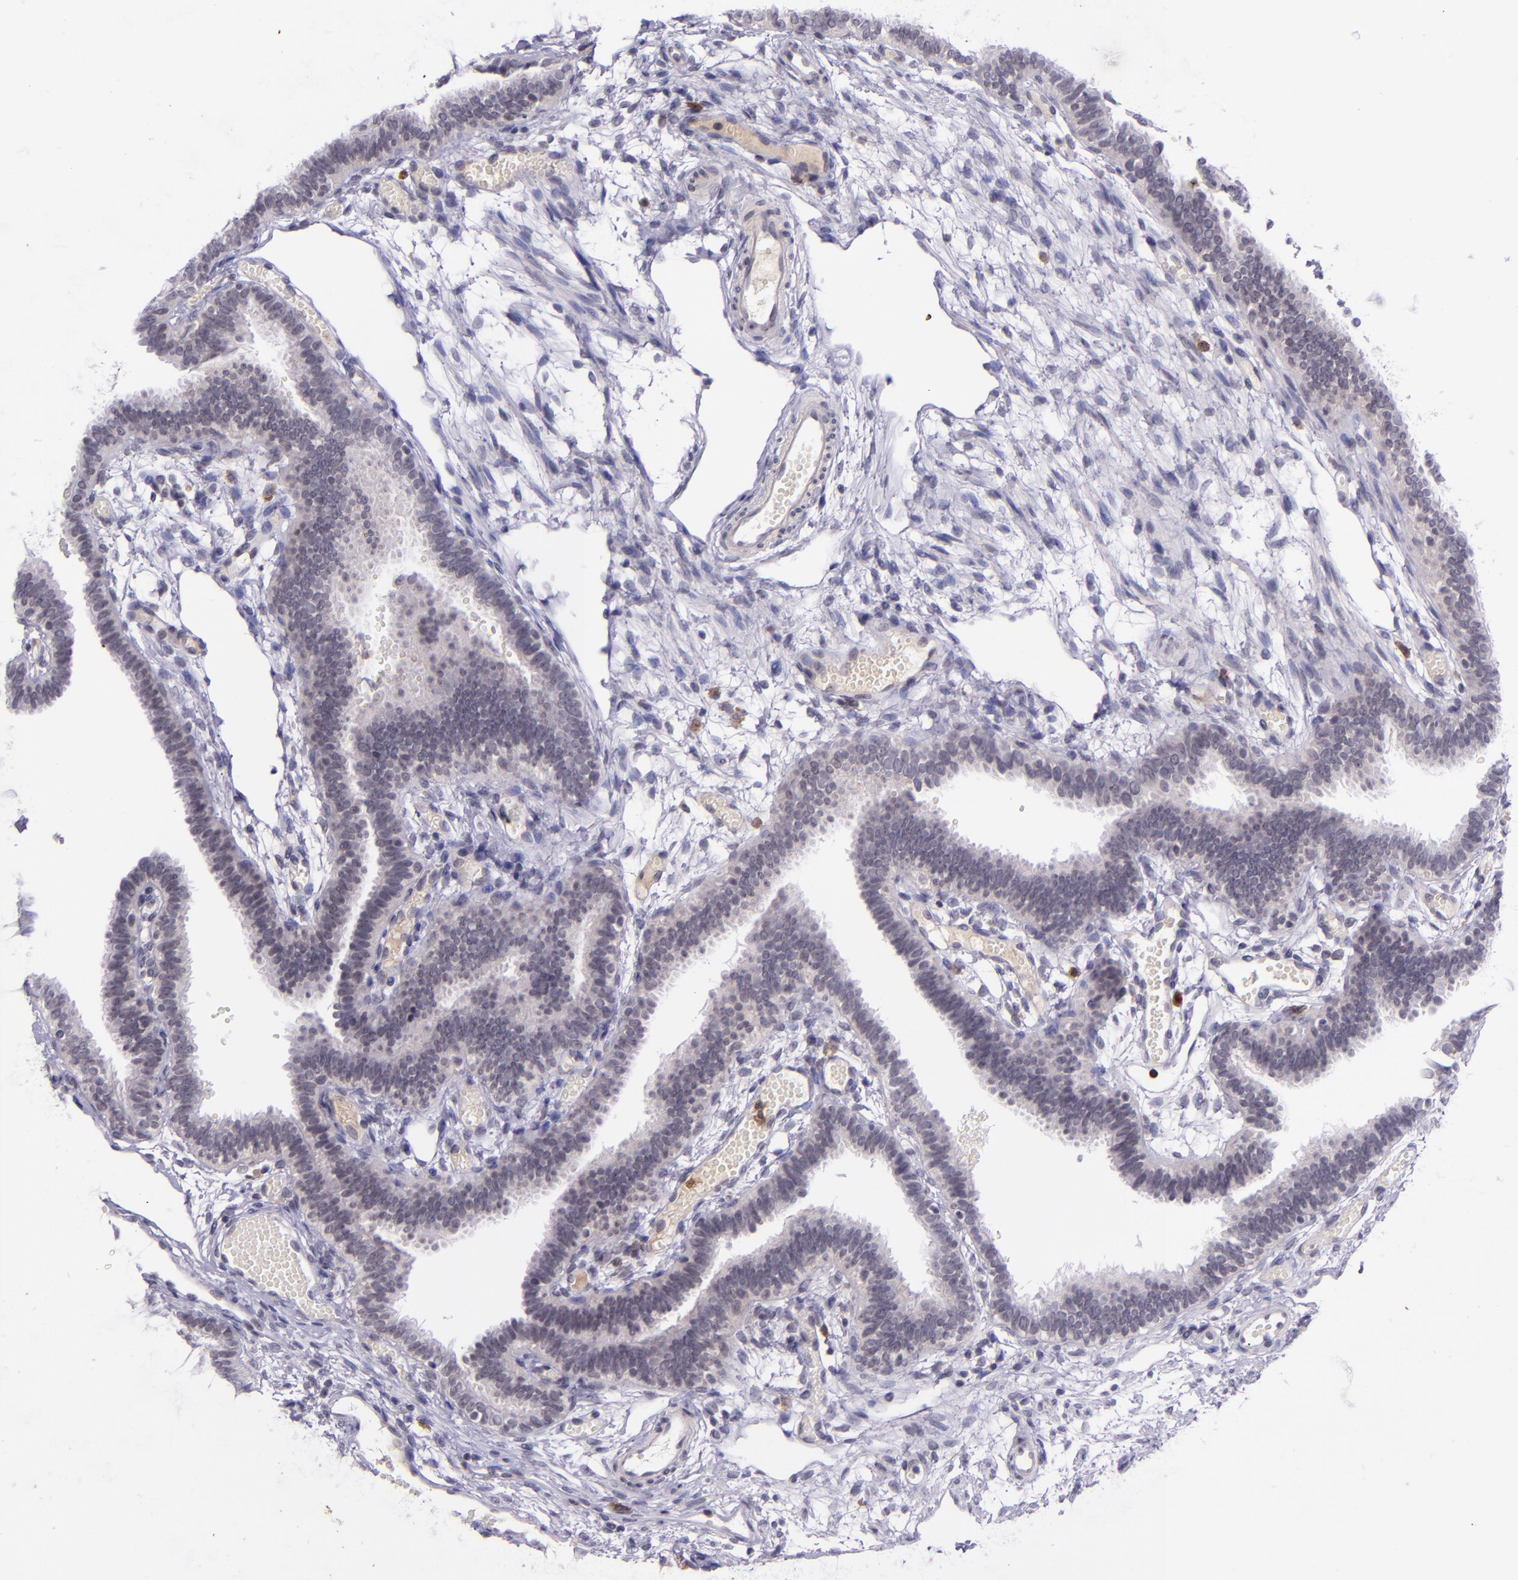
{"staining": {"intensity": "negative", "quantity": "none", "location": "none"}, "tissue": "fallopian tube", "cell_type": "Glandular cells", "image_type": "normal", "snomed": [{"axis": "morphology", "description": "Normal tissue, NOS"}, {"axis": "topography", "description": "Fallopian tube"}], "caption": "This is an IHC micrograph of unremarkable human fallopian tube. There is no expression in glandular cells.", "gene": "SELL", "patient": {"sex": "female", "age": 29}}